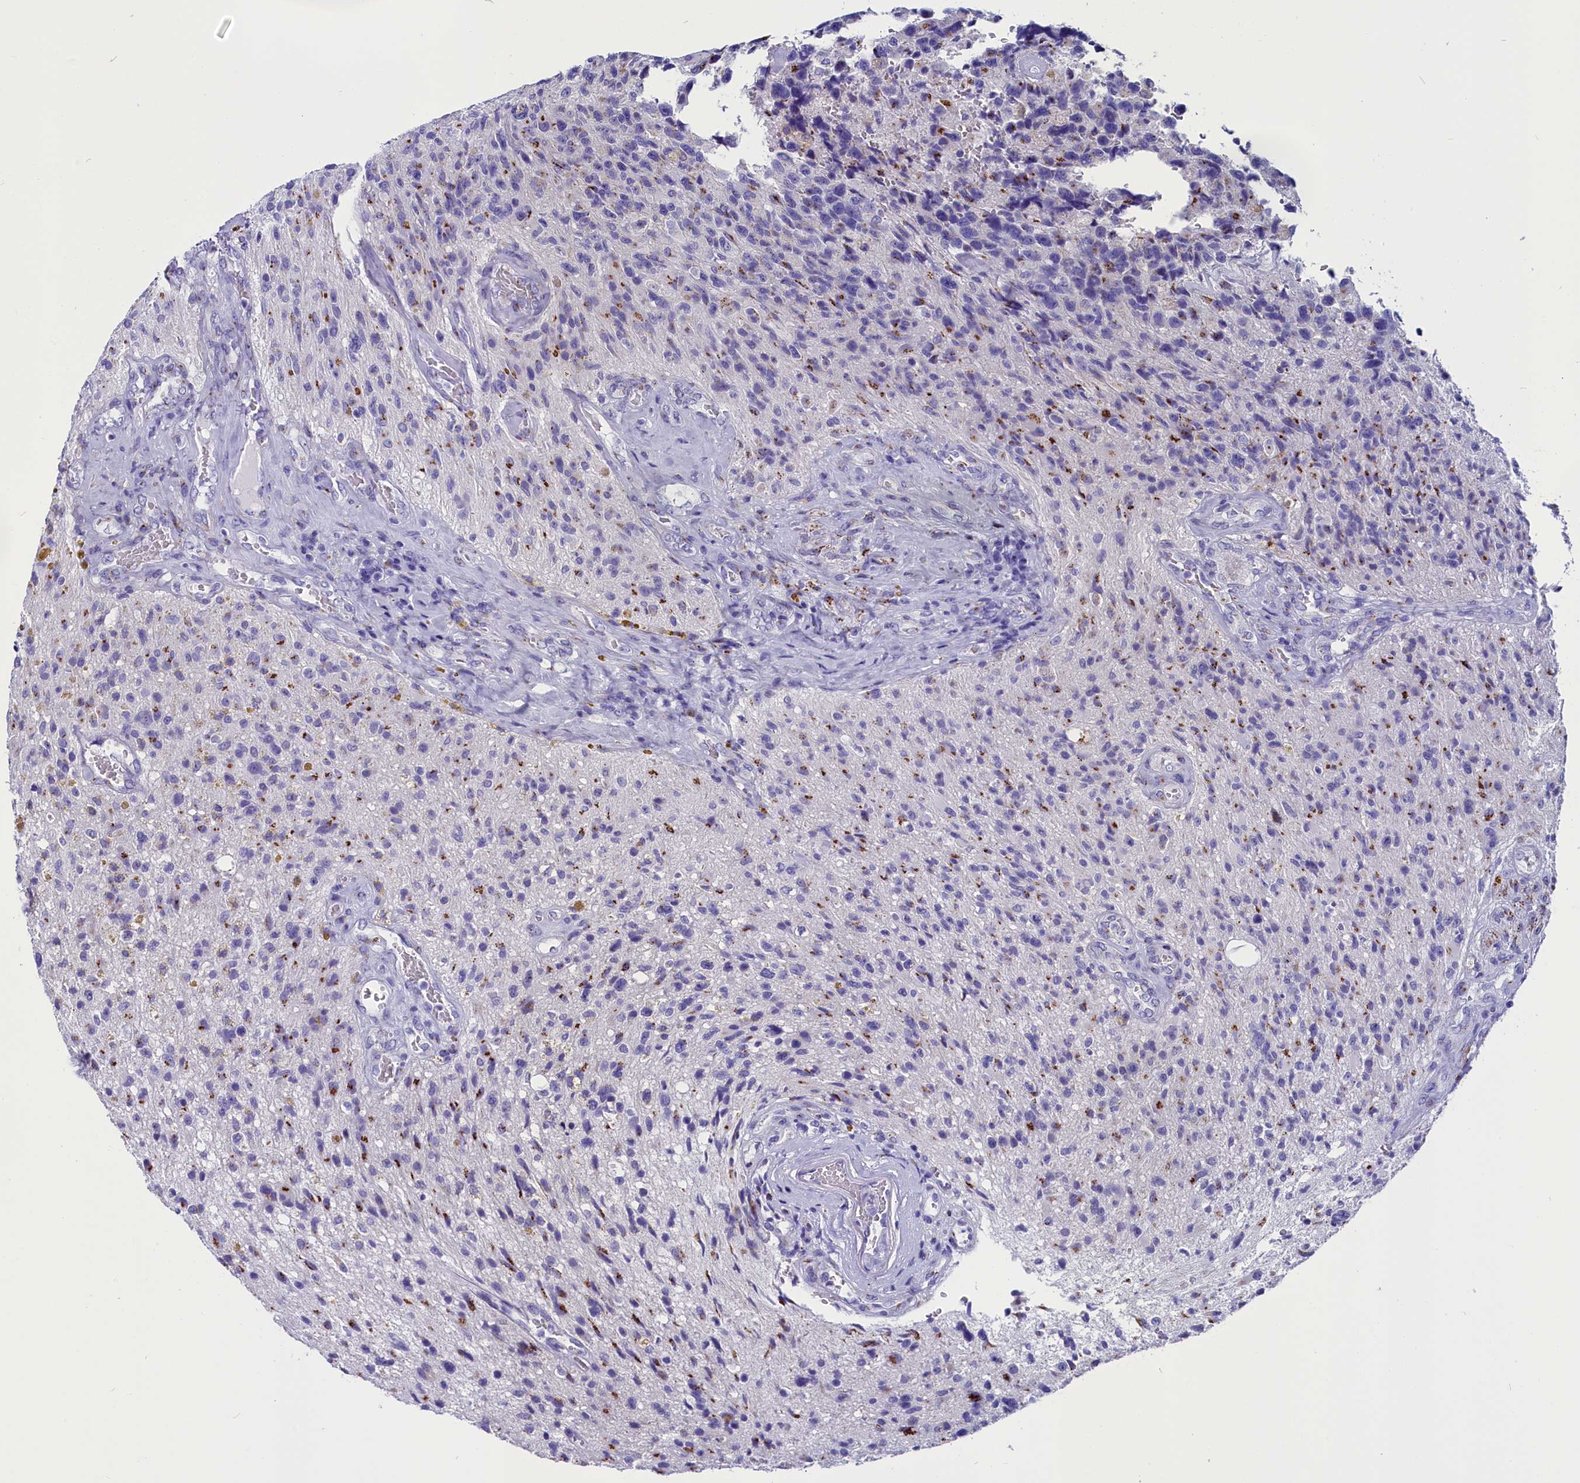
{"staining": {"intensity": "moderate", "quantity": "<25%", "location": "cytoplasmic/membranous"}, "tissue": "glioma", "cell_type": "Tumor cells", "image_type": "cancer", "snomed": [{"axis": "morphology", "description": "Glioma, malignant, High grade"}, {"axis": "topography", "description": "Brain"}], "caption": "Protein staining of glioma tissue demonstrates moderate cytoplasmic/membranous positivity in approximately <25% of tumor cells.", "gene": "AP3B2", "patient": {"sex": "male", "age": 69}}